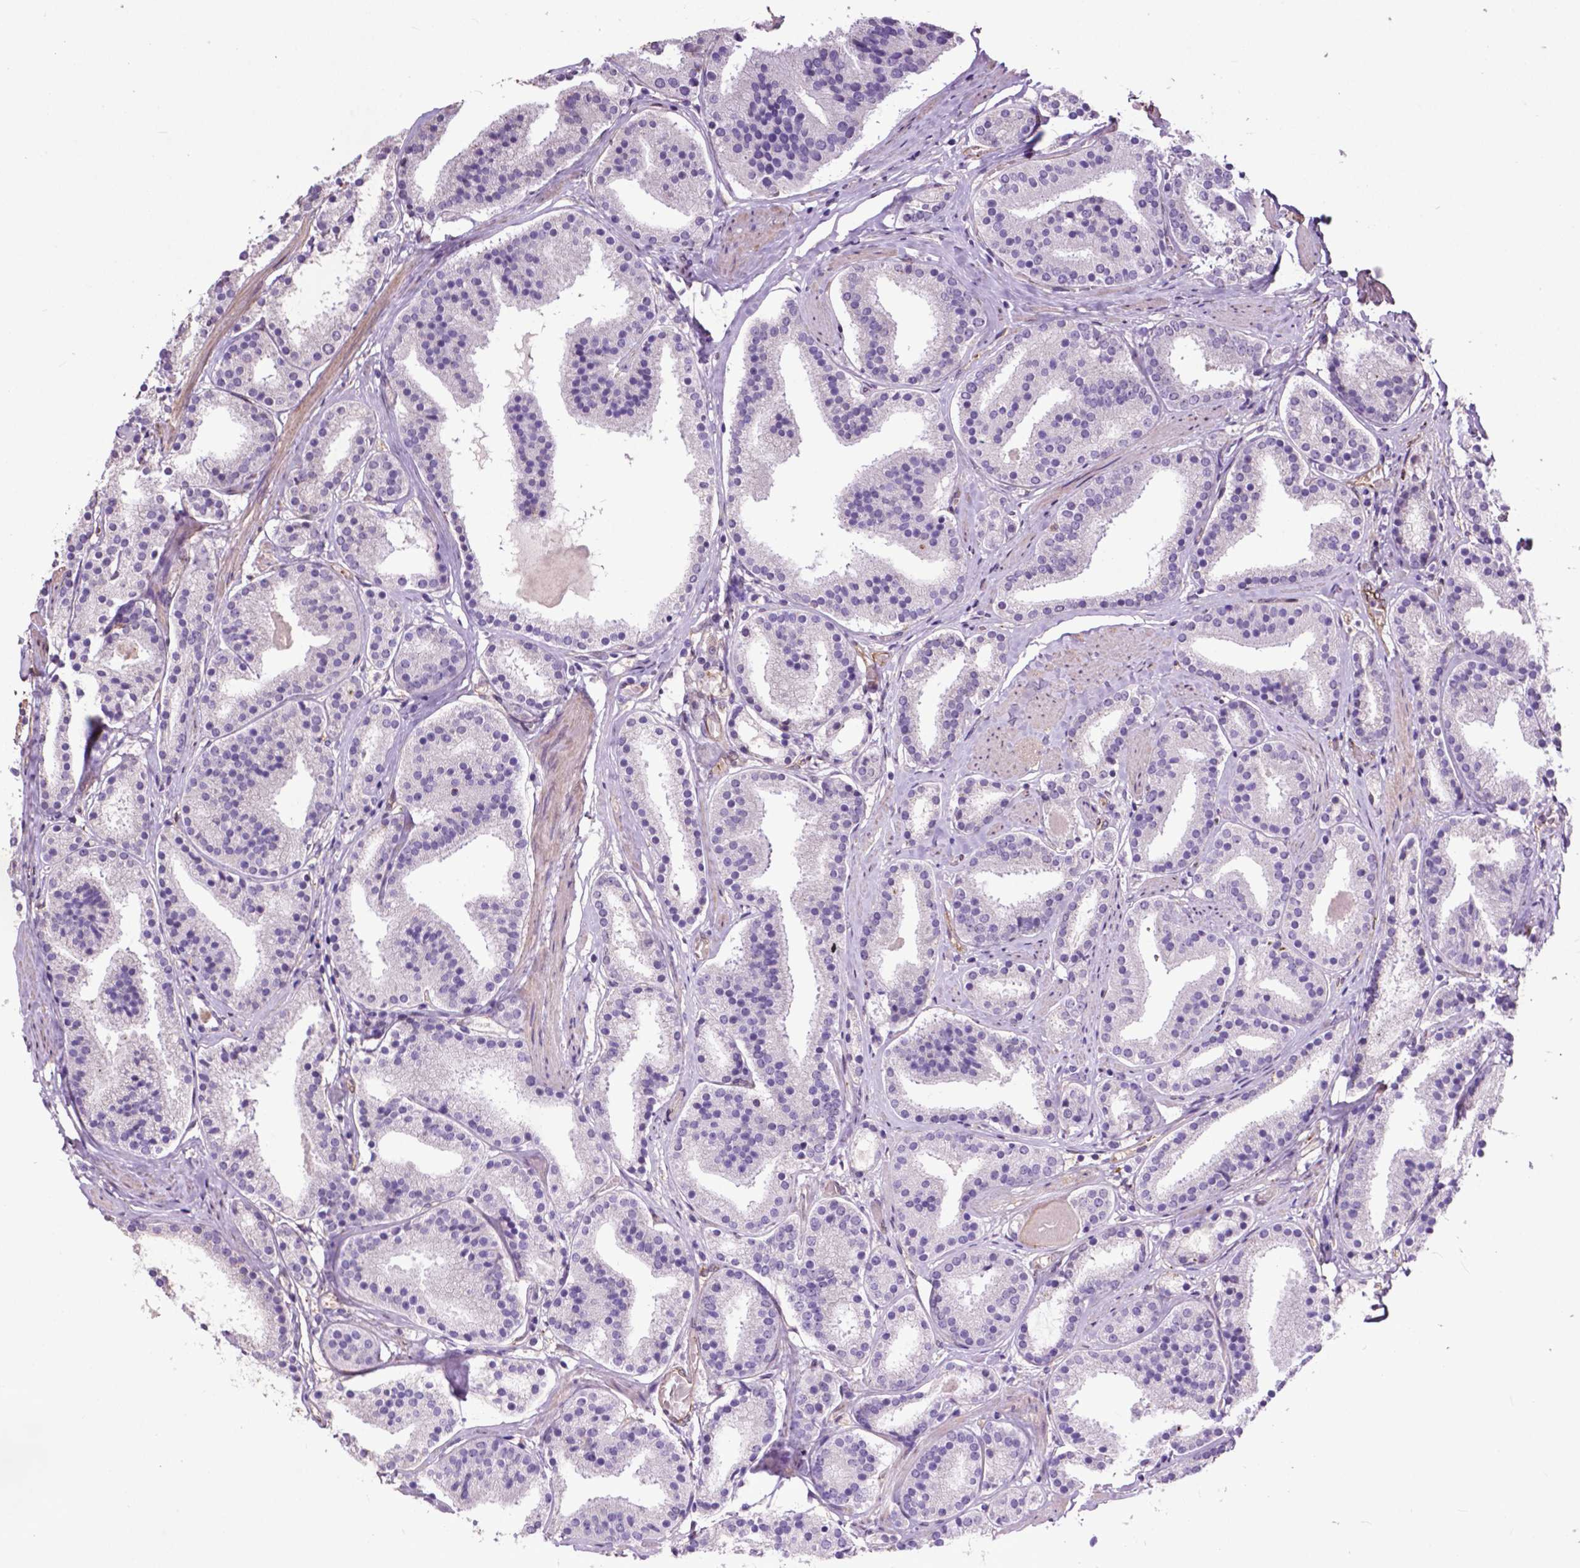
{"staining": {"intensity": "negative", "quantity": "none", "location": "none"}, "tissue": "prostate cancer", "cell_type": "Tumor cells", "image_type": "cancer", "snomed": [{"axis": "morphology", "description": "Adenocarcinoma, High grade"}, {"axis": "topography", "description": "Prostate"}], "caption": "The histopathology image shows no staining of tumor cells in prostate cancer. (DAB IHC, high magnification).", "gene": "PDLIM1", "patient": {"sex": "male", "age": 63}}